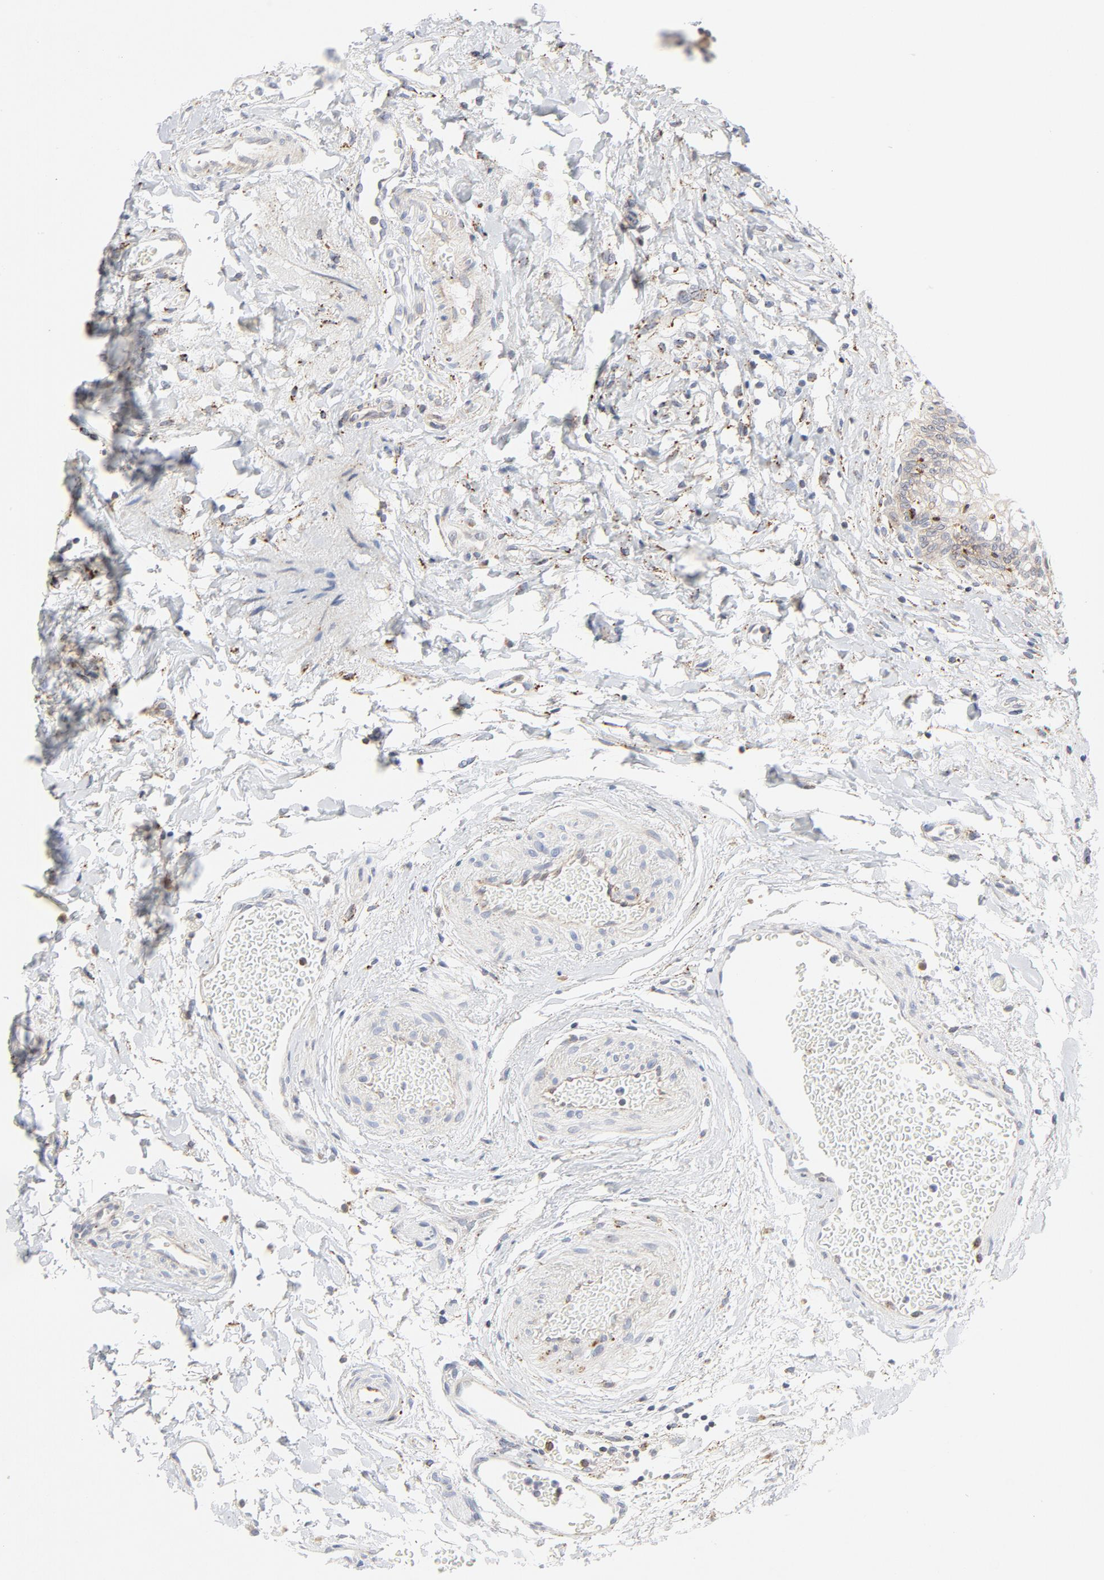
{"staining": {"intensity": "moderate", "quantity": ">75%", "location": "cytoplasmic/membranous"}, "tissue": "urinary bladder", "cell_type": "Urothelial cells", "image_type": "normal", "snomed": [{"axis": "morphology", "description": "Normal tissue, NOS"}, {"axis": "topography", "description": "Urinary bladder"}], "caption": "Brown immunohistochemical staining in unremarkable human urinary bladder reveals moderate cytoplasmic/membranous positivity in approximately >75% of urothelial cells.", "gene": "LRP6", "patient": {"sex": "female", "age": 80}}